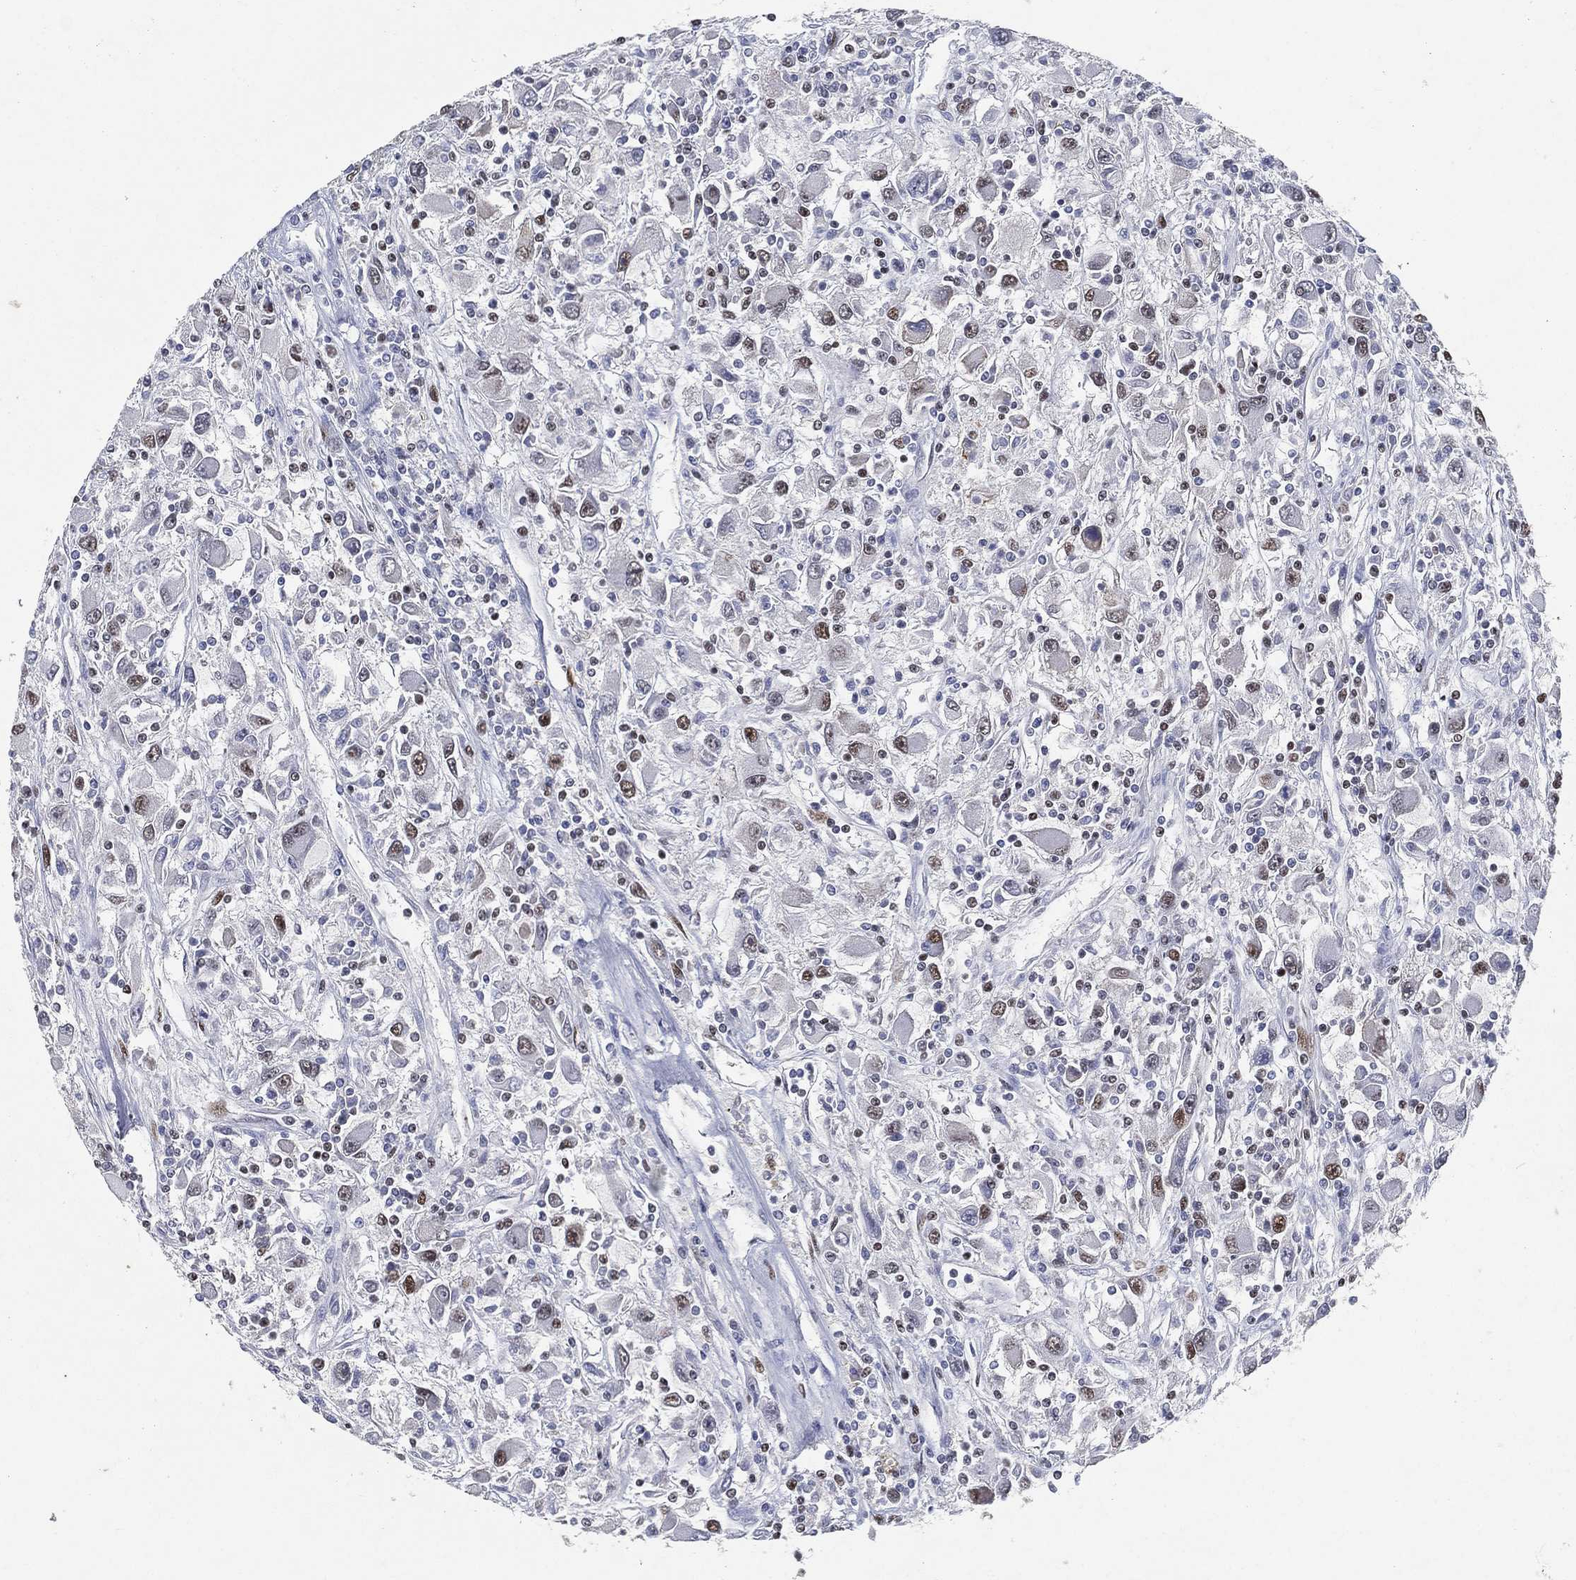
{"staining": {"intensity": "strong", "quantity": "<25%", "location": "nuclear"}, "tissue": "renal cancer", "cell_type": "Tumor cells", "image_type": "cancer", "snomed": [{"axis": "morphology", "description": "Adenocarcinoma, NOS"}, {"axis": "topography", "description": "Kidney"}], "caption": "A micrograph of renal cancer (adenocarcinoma) stained for a protein exhibits strong nuclear brown staining in tumor cells. The staining was performed using DAB, with brown indicating positive protein expression. Nuclei are stained blue with hematoxylin.", "gene": "DDX27", "patient": {"sex": "female", "age": 67}}